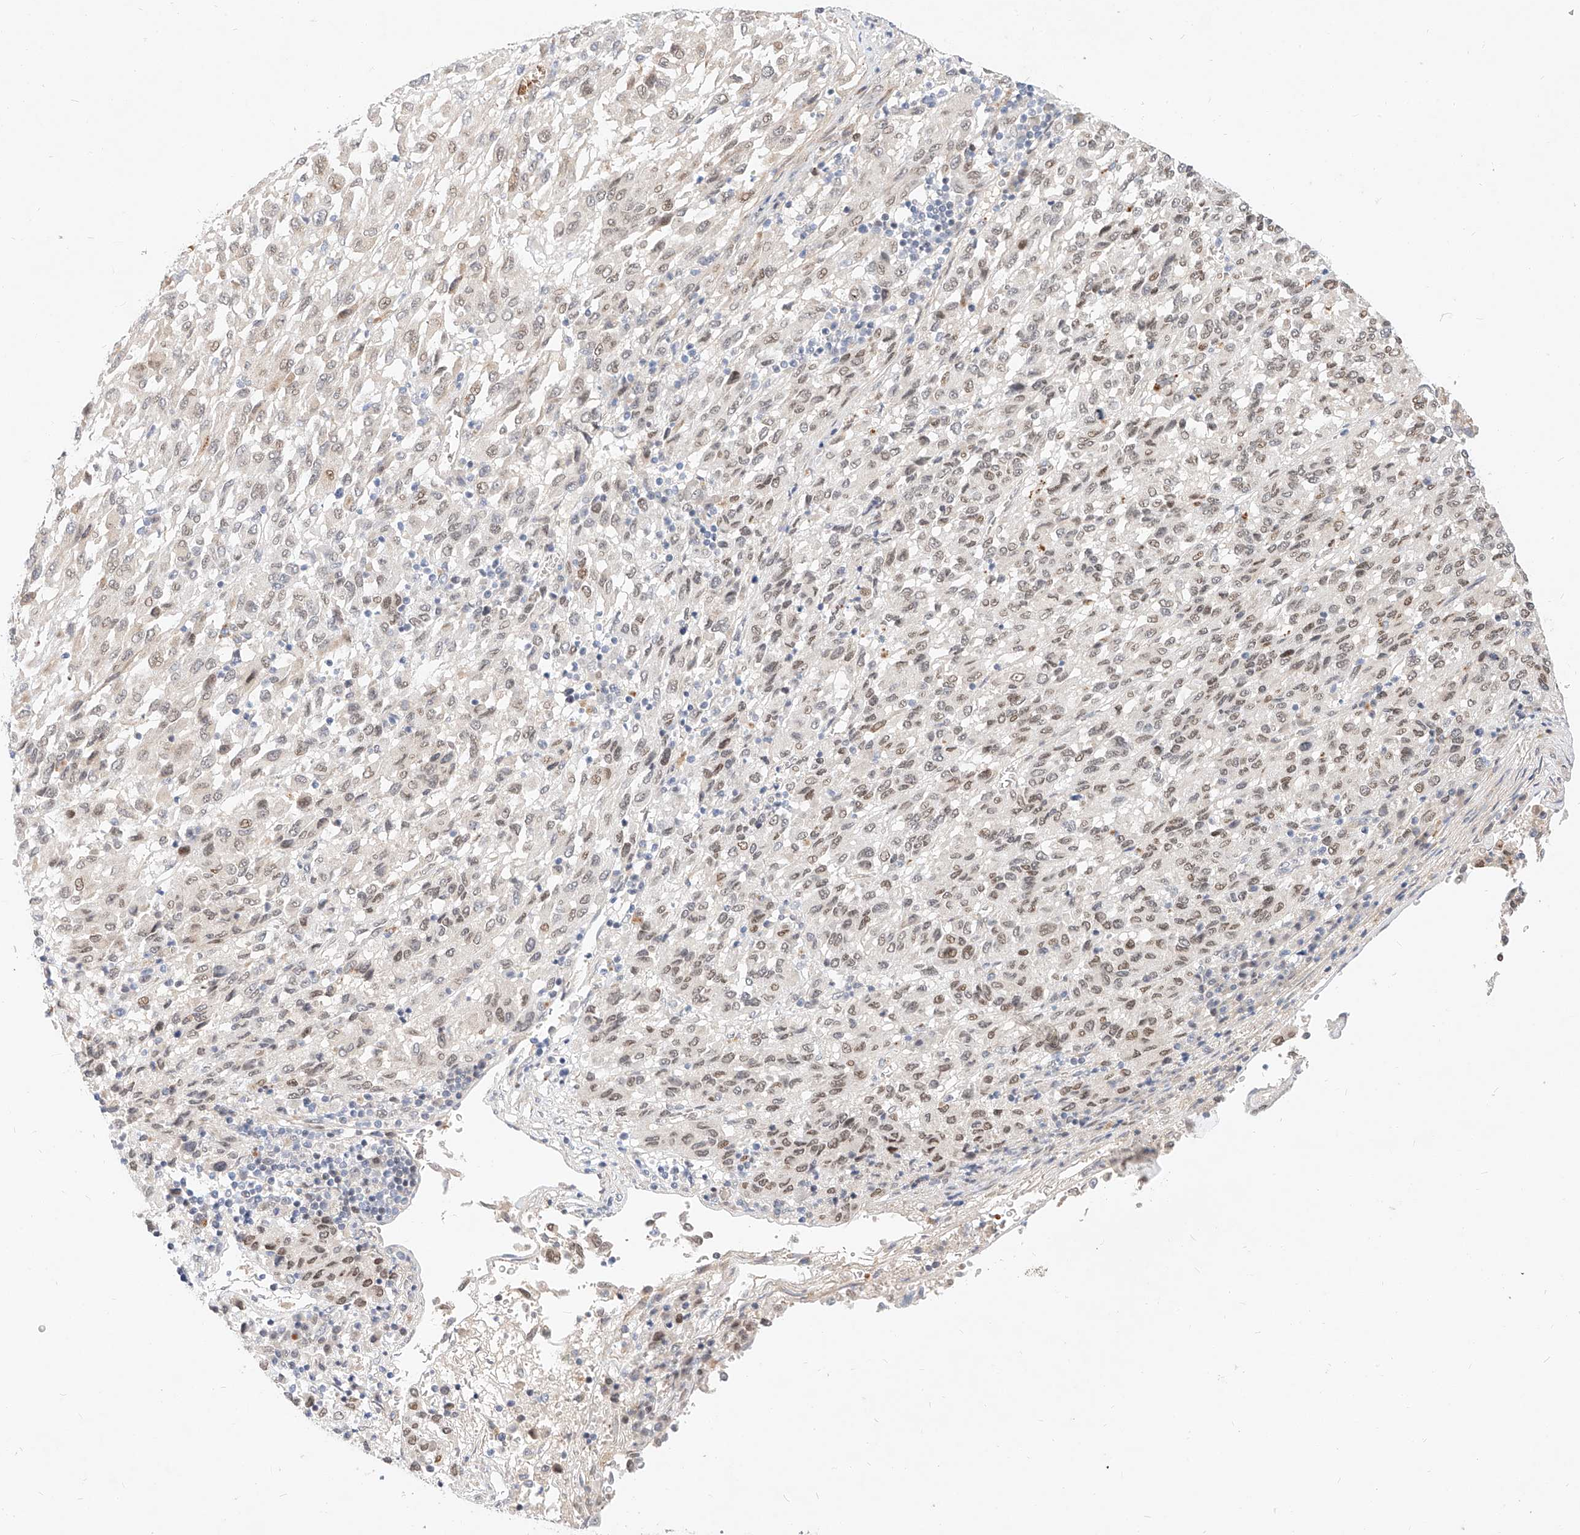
{"staining": {"intensity": "weak", "quantity": ">75%", "location": "nuclear"}, "tissue": "melanoma", "cell_type": "Tumor cells", "image_type": "cancer", "snomed": [{"axis": "morphology", "description": "Malignant melanoma, Metastatic site"}, {"axis": "topography", "description": "Lung"}], "caption": "Immunohistochemistry (IHC) (DAB (3,3'-diaminobenzidine)) staining of human malignant melanoma (metastatic site) exhibits weak nuclear protein positivity in approximately >75% of tumor cells.", "gene": "CBX8", "patient": {"sex": "male", "age": 64}}